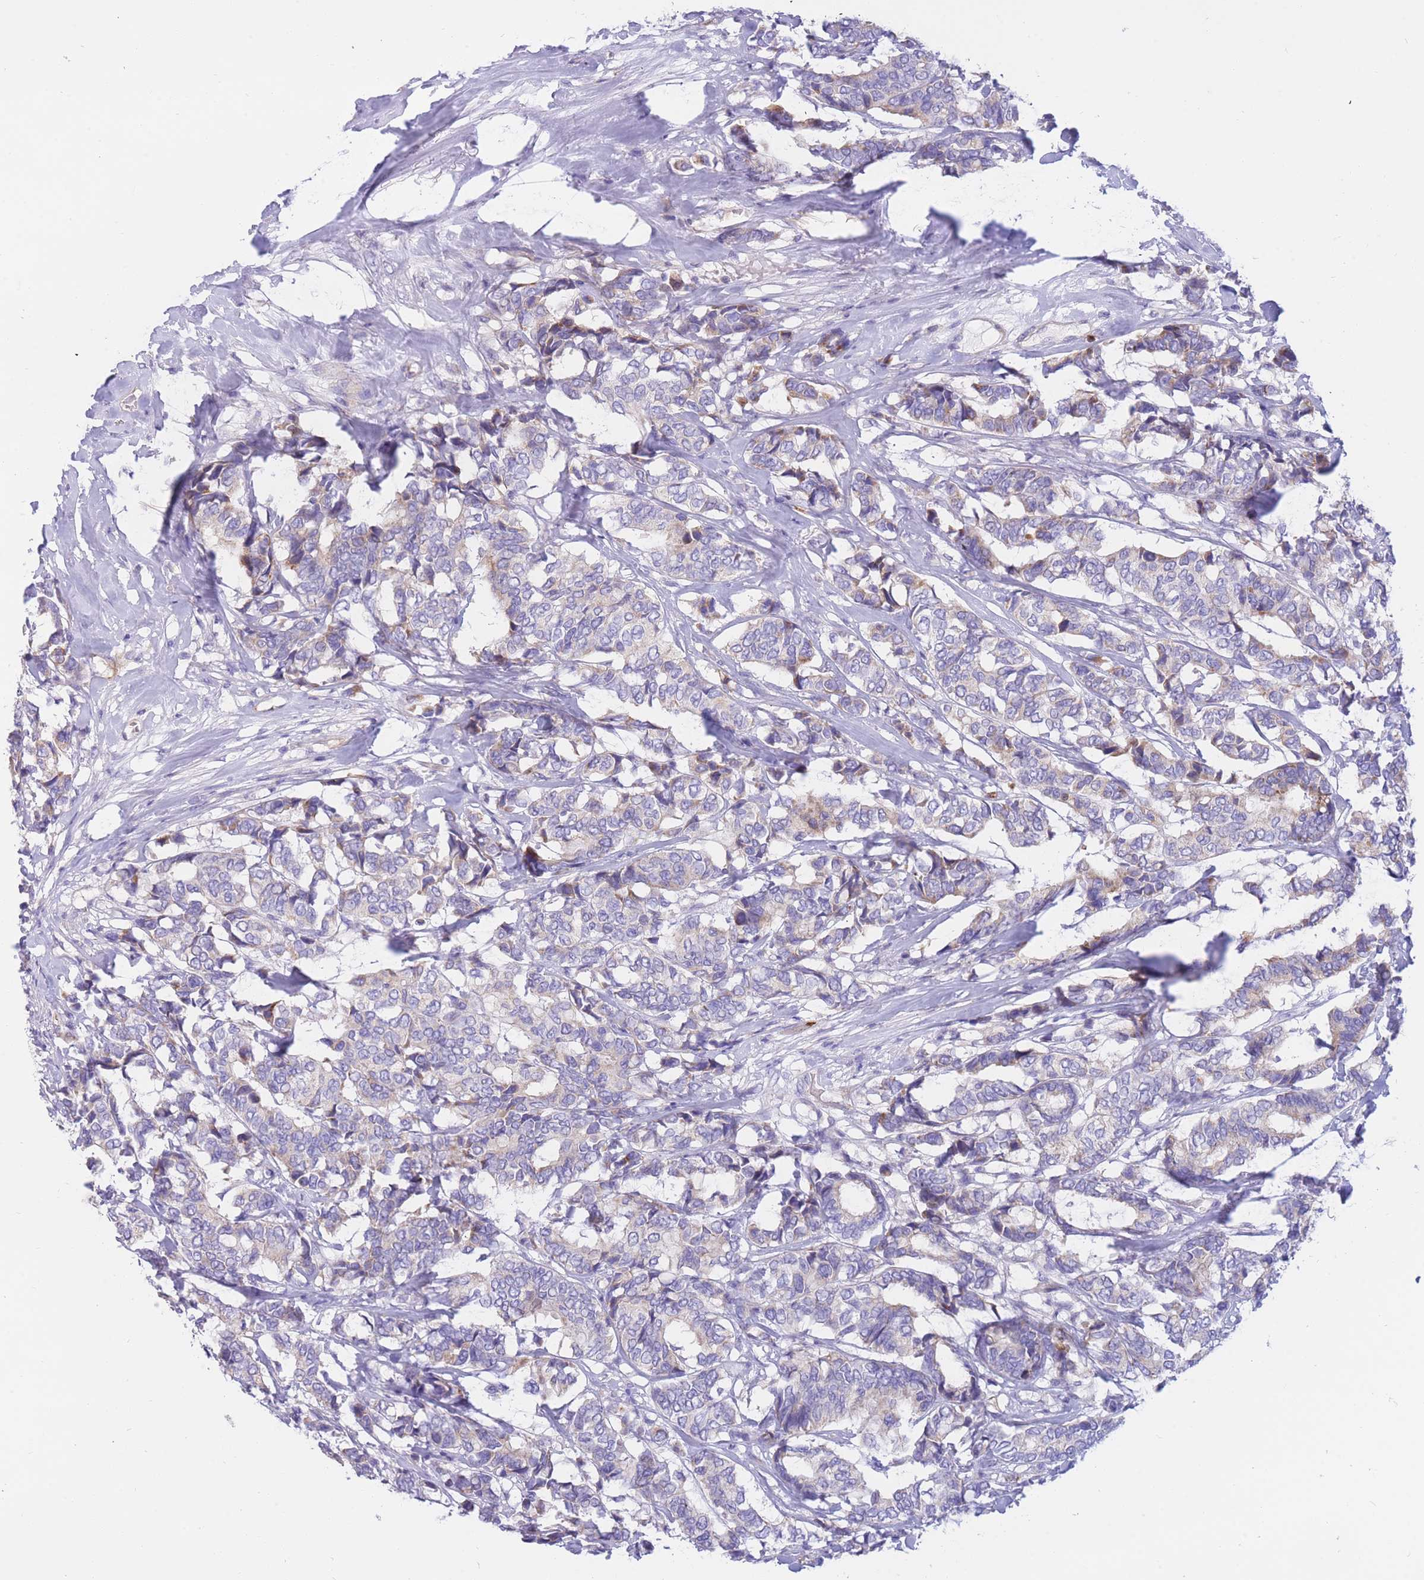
{"staining": {"intensity": "negative", "quantity": "none", "location": "none"}, "tissue": "breast cancer", "cell_type": "Tumor cells", "image_type": "cancer", "snomed": [{"axis": "morphology", "description": "Duct carcinoma"}, {"axis": "topography", "description": "Breast"}], "caption": "Tumor cells show no significant staining in breast cancer. (DAB immunohistochemistry (IHC) visualized using brightfield microscopy, high magnification).", "gene": "SULT1A1", "patient": {"sex": "female", "age": 87}}